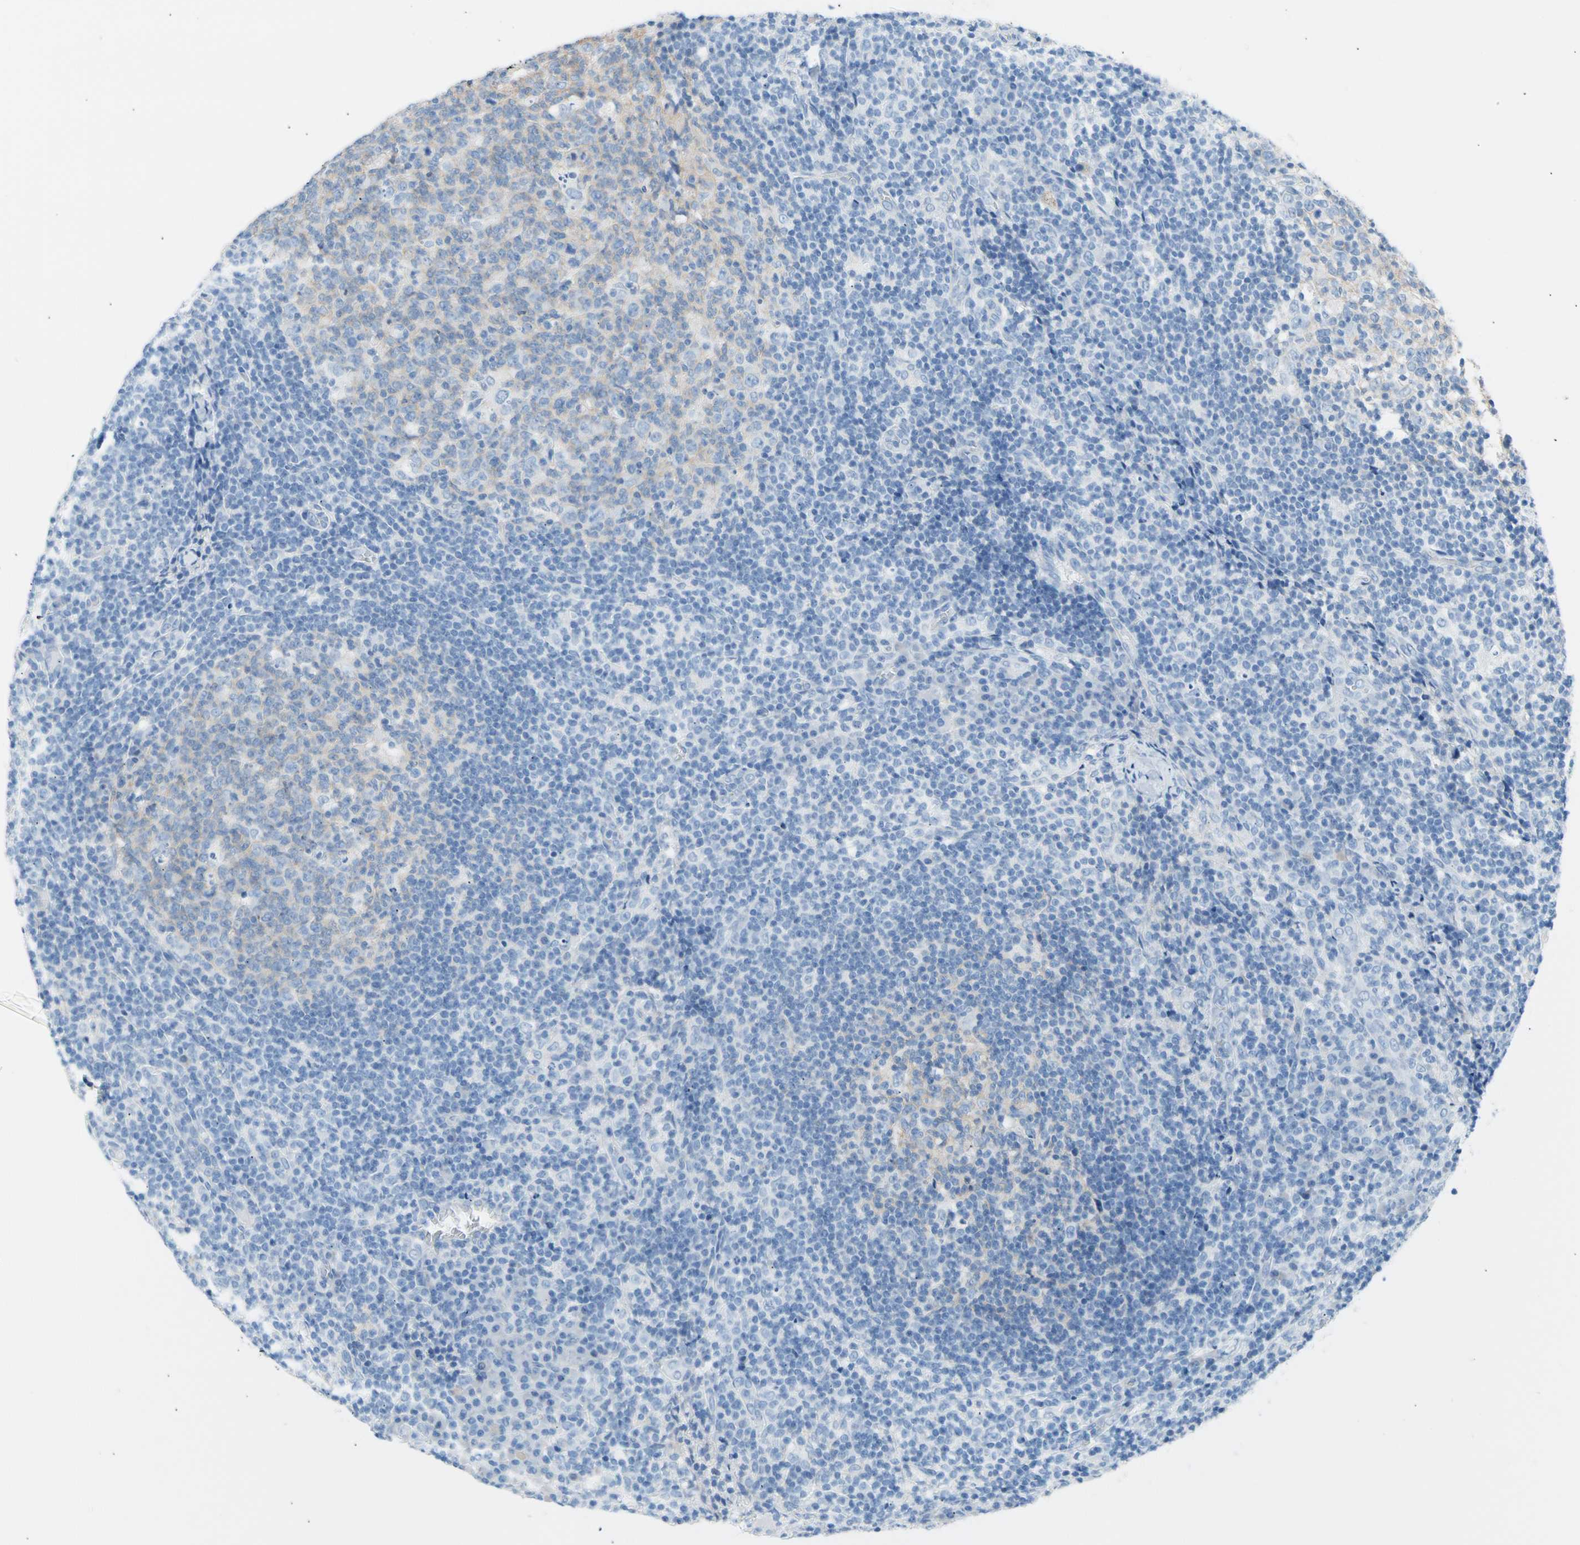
{"staining": {"intensity": "weak", "quantity": ">75%", "location": "cytoplasmic/membranous"}, "tissue": "lymph node", "cell_type": "Germinal center cells", "image_type": "normal", "snomed": [{"axis": "morphology", "description": "Normal tissue, NOS"}, {"axis": "morphology", "description": "Inflammation, NOS"}, {"axis": "topography", "description": "Lymph node"}], "caption": "Approximately >75% of germinal center cells in normal human lymph node show weak cytoplasmic/membranous protein positivity as visualized by brown immunohistochemical staining.", "gene": "CEL", "patient": {"sex": "male", "age": 55}}